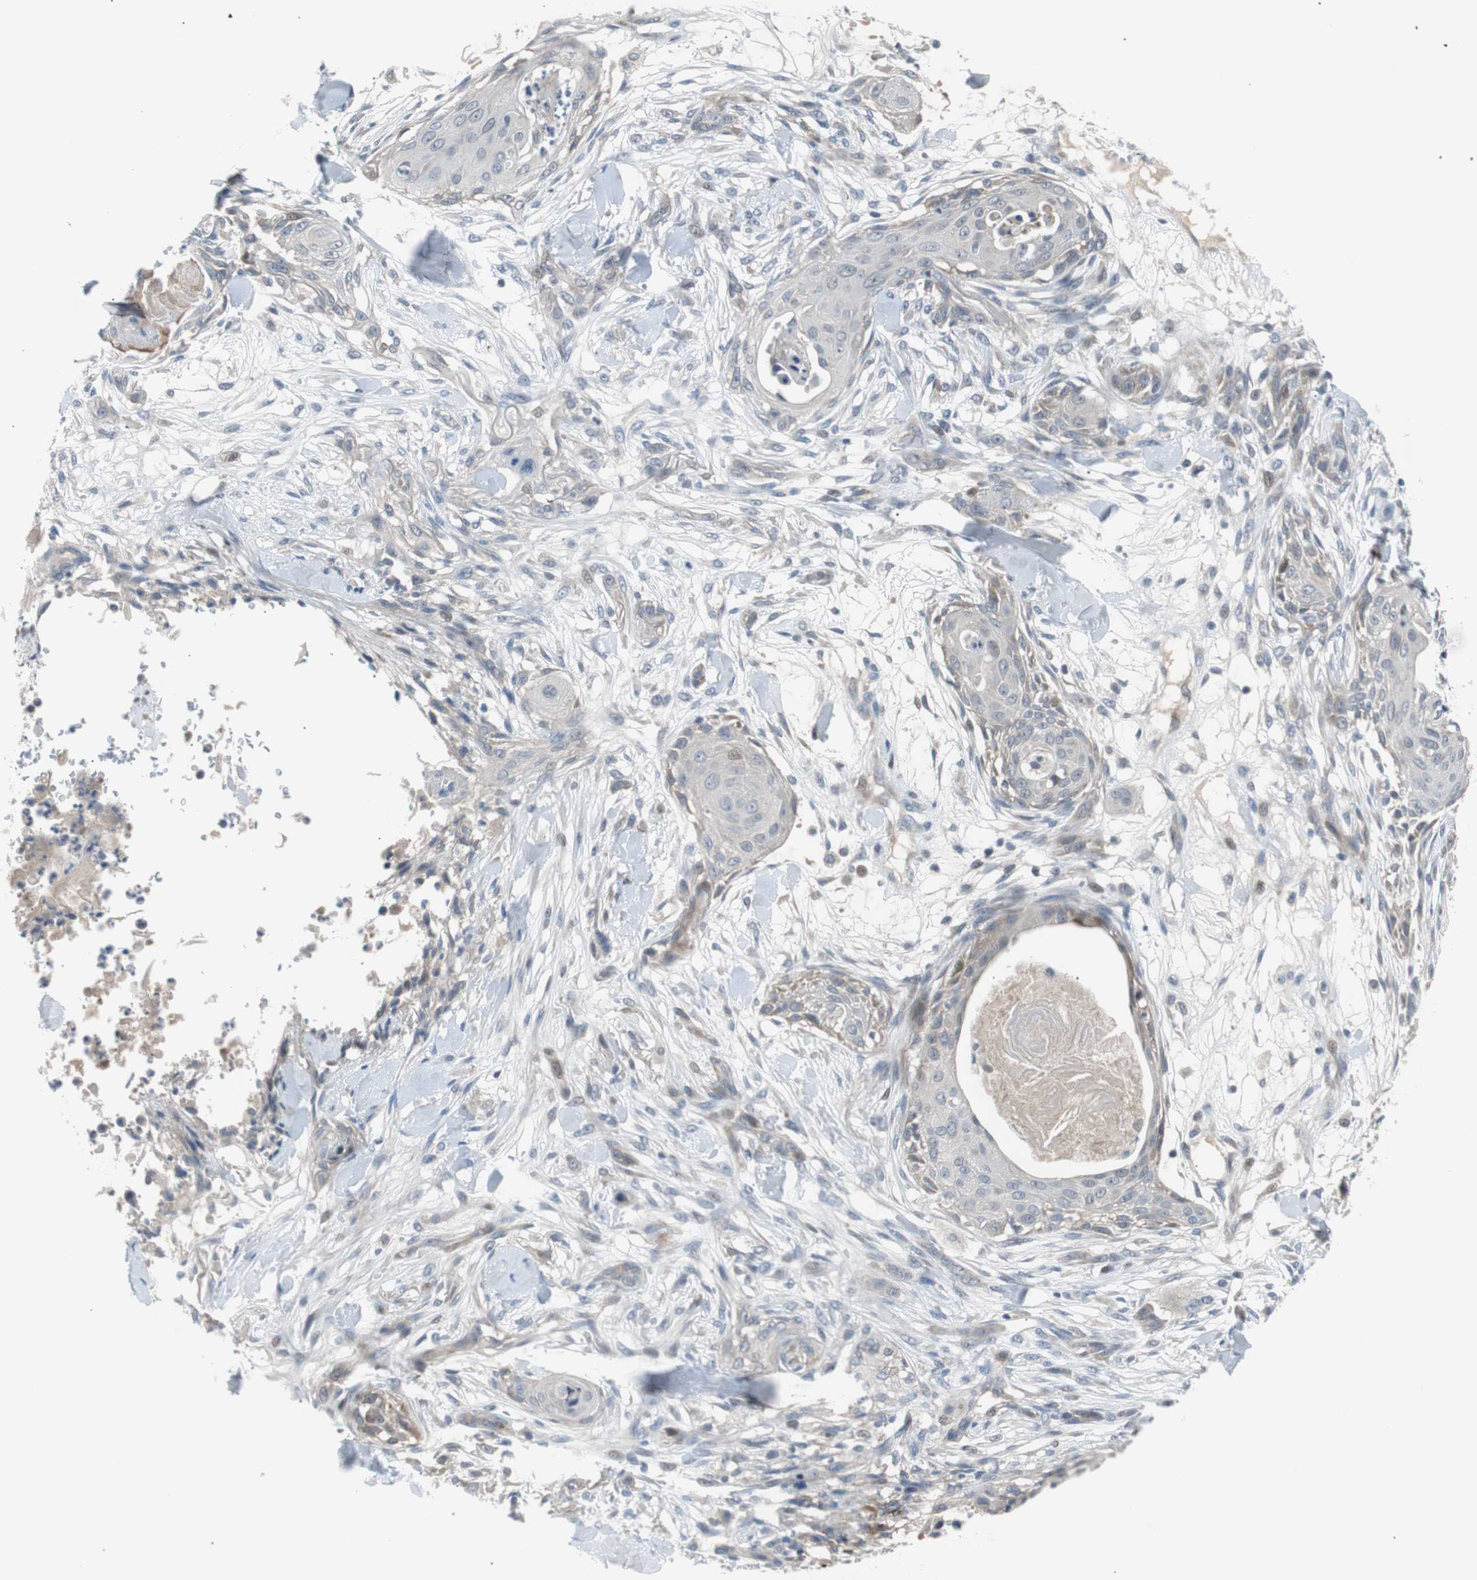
{"staining": {"intensity": "negative", "quantity": "none", "location": "none"}, "tissue": "skin cancer", "cell_type": "Tumor cells", "image_type": "cancer", "snomed": [{"axis": "morphology", "description": "Squamous cell carcinoma, NOS"}, {"axis": "topography", "description": "Skin"}], "caption": "The photomicrograph demonstrates no staining of tumor cells in squamous cell carcinoma (skin).", "gene": "MAP2K4", "patient": {"sex": "female", "age": 59}}